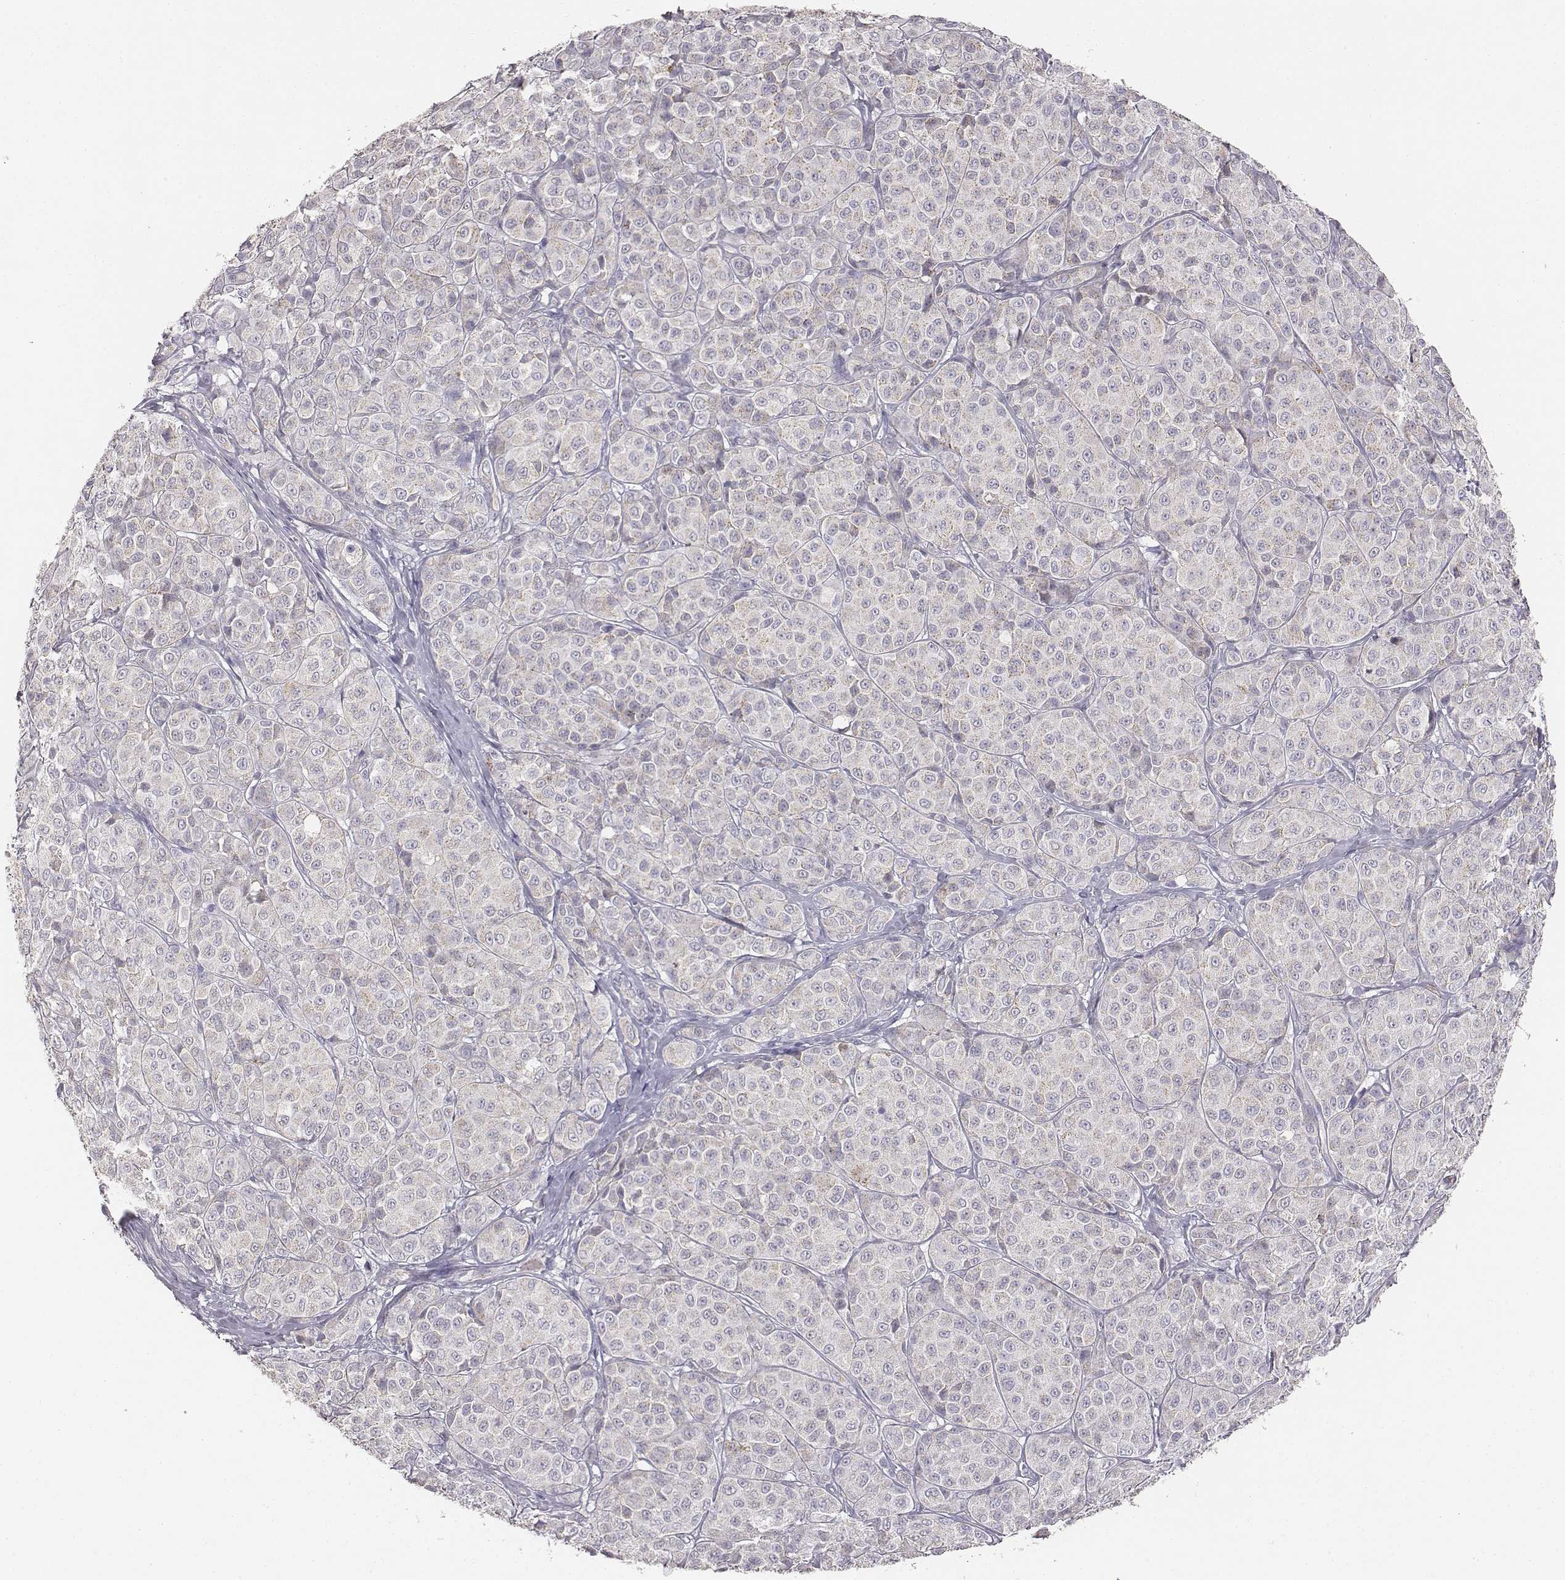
{"staining": {"intensity": "negative", "quantity": "none", "location": "none"}, "tissue": "melanoma", "cell_type": "Tumor cells", "image_type": "cancer", "snomed": [{"axis": "morphology", "description": "Malignant melanoma, NOS"}, {"axis": "topography", "description": "Skin"}], "caption": "The photomicrograph reveals no significant expression in tumor cells of melanoma.", "gene": "ABCD3", "patient": {"sex": "male", "age": 89}}